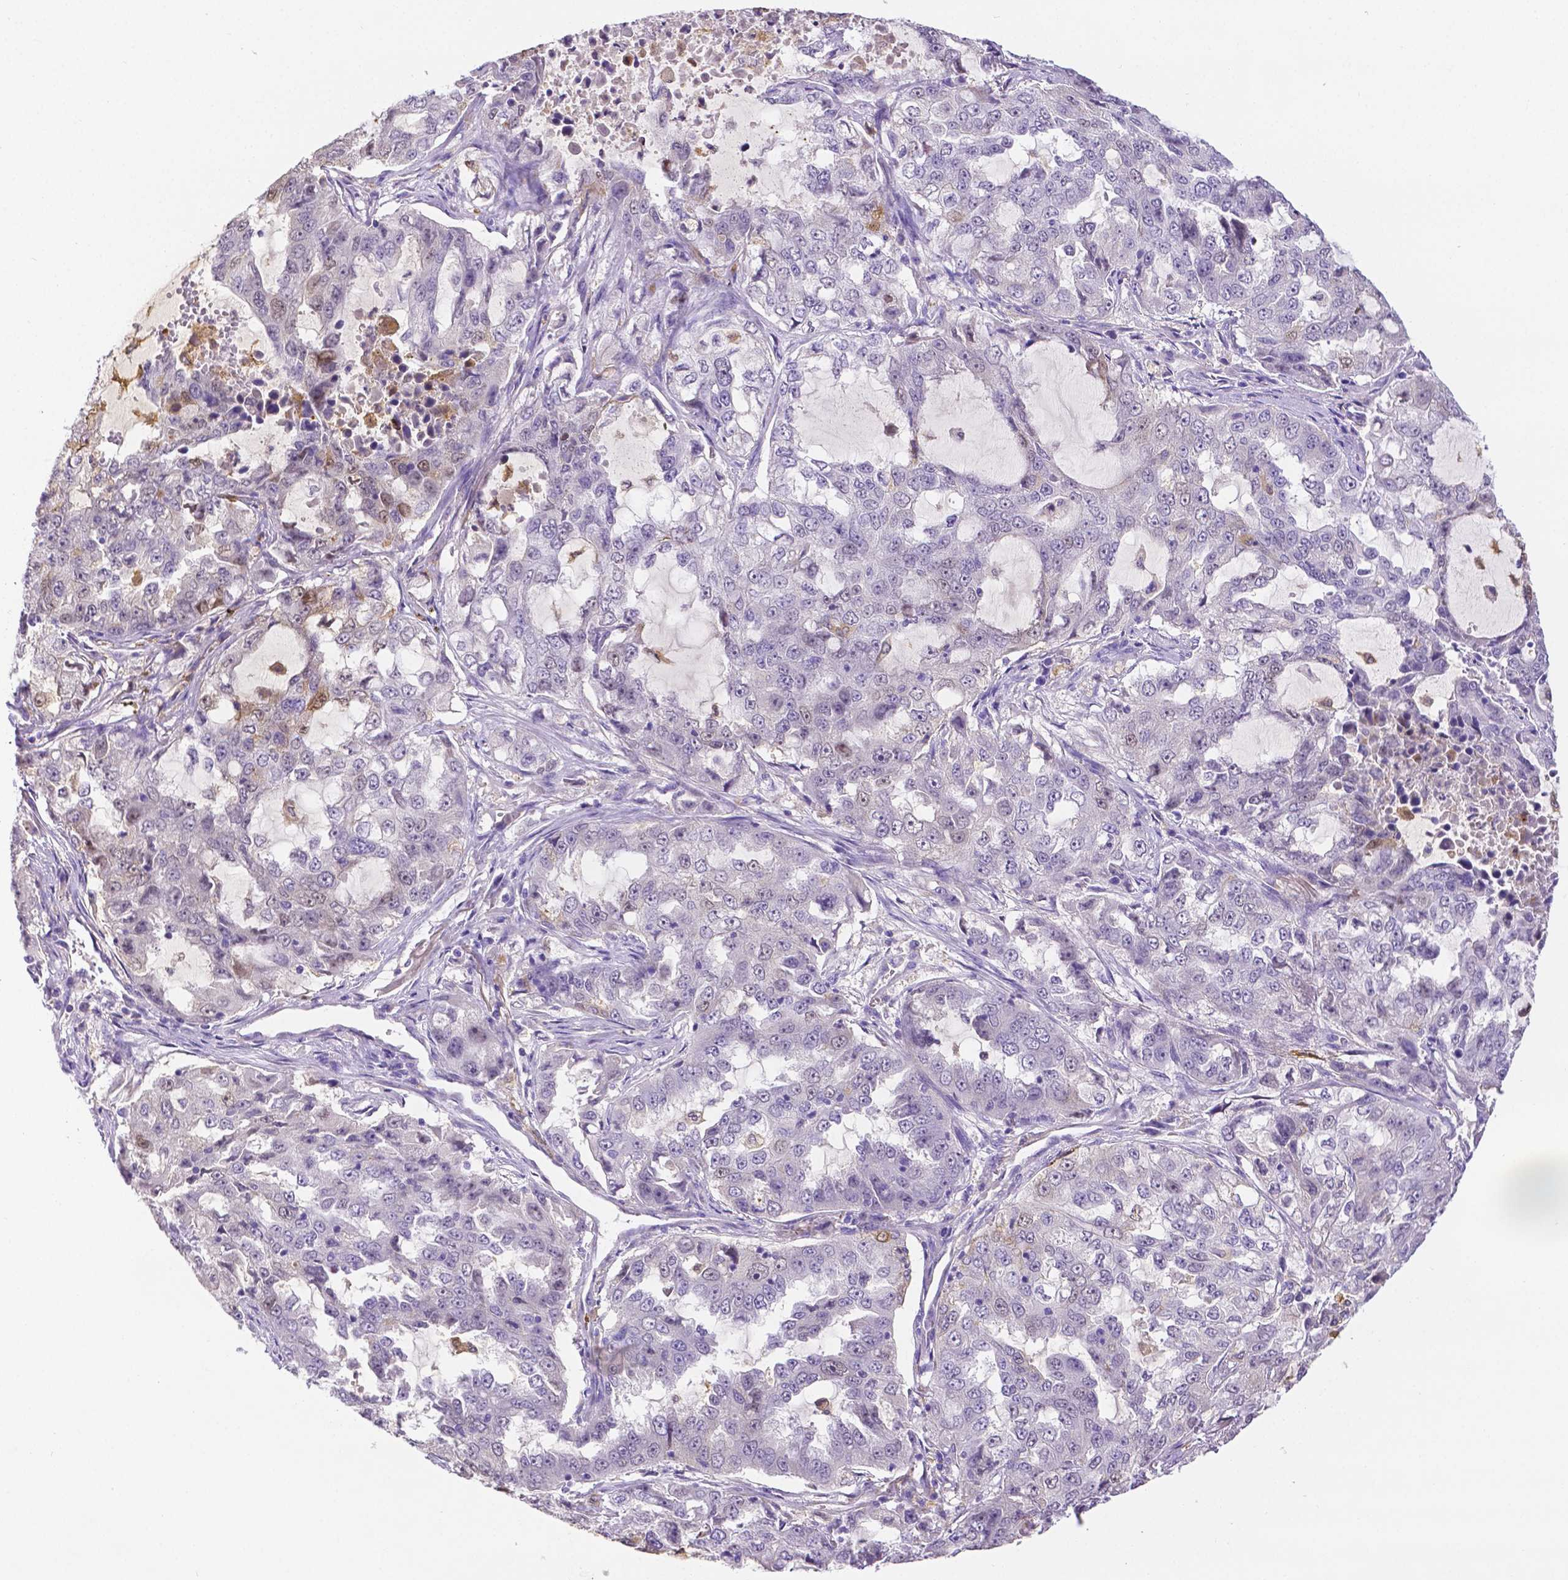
{"staining": {"intensity": "negative", "quantity": "none", "location": "none"}, "tissue": "lung cancer", "cell_type": "Tumor cells", "image_type": "cancer", "snomed": [{"axis": "morphology", "description": "Adenocarcinoma, NOS"}, {"axis": "topography", "description": "Lung"}], "caption": "Histopathology image shows no protein positivity in tumor cells of lung cancer (adenocarcinoma) tissue. (DAB immunohistochemistry visualized using brightfield microscopy, high magnification).", "gene": "NXPH2", "patient": {"sex": "female", "age": 61}}